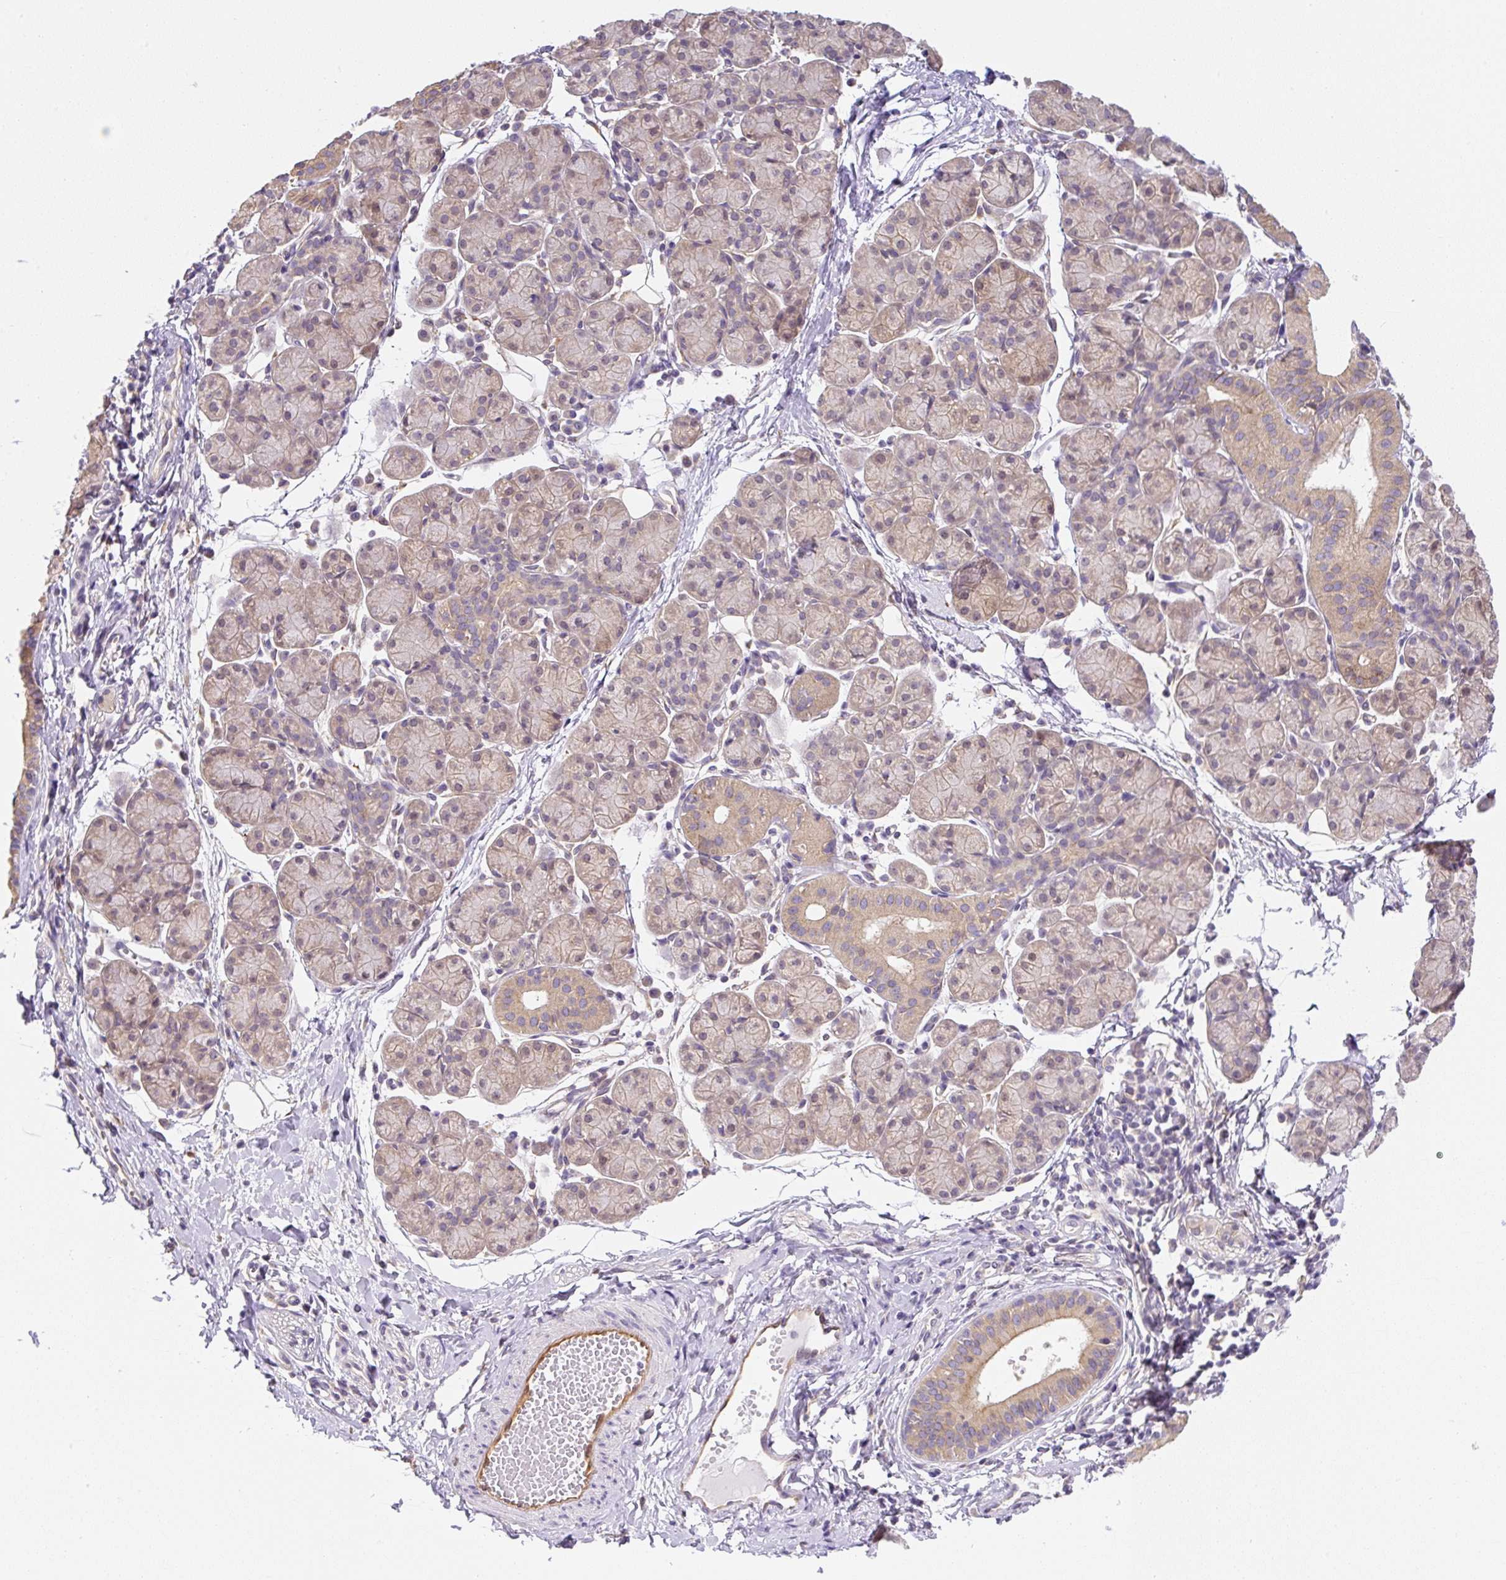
{"staining": {"intensity": "weak", "quantity": "25%-75%", "location": "cytoplasmic/membranous"}, "tissue": "salivary gland", "cell_type": "Glandular cells", "image_type": "normal", "snomed": [{"axis": "morphology", "description": "Normal tissue, NOS"}, {"axis": "morphology", "description": "Inflammation, NOS"}, {"axis": "topography", "description": "Lymph node"}, {"axis": "topography", "description": "Salivary gland"}], "caption": "Immunohistochemical staining of unremarkable salivary gland displays low levels of weak cytoplasmic/membranous staining in approximately 25%-75% of glandular cells. (DAB = brown stain, brightfield microscopy at high magnification).", "gene": "PLA2G4A", "patient": {"sex": "male", "age": 3}}